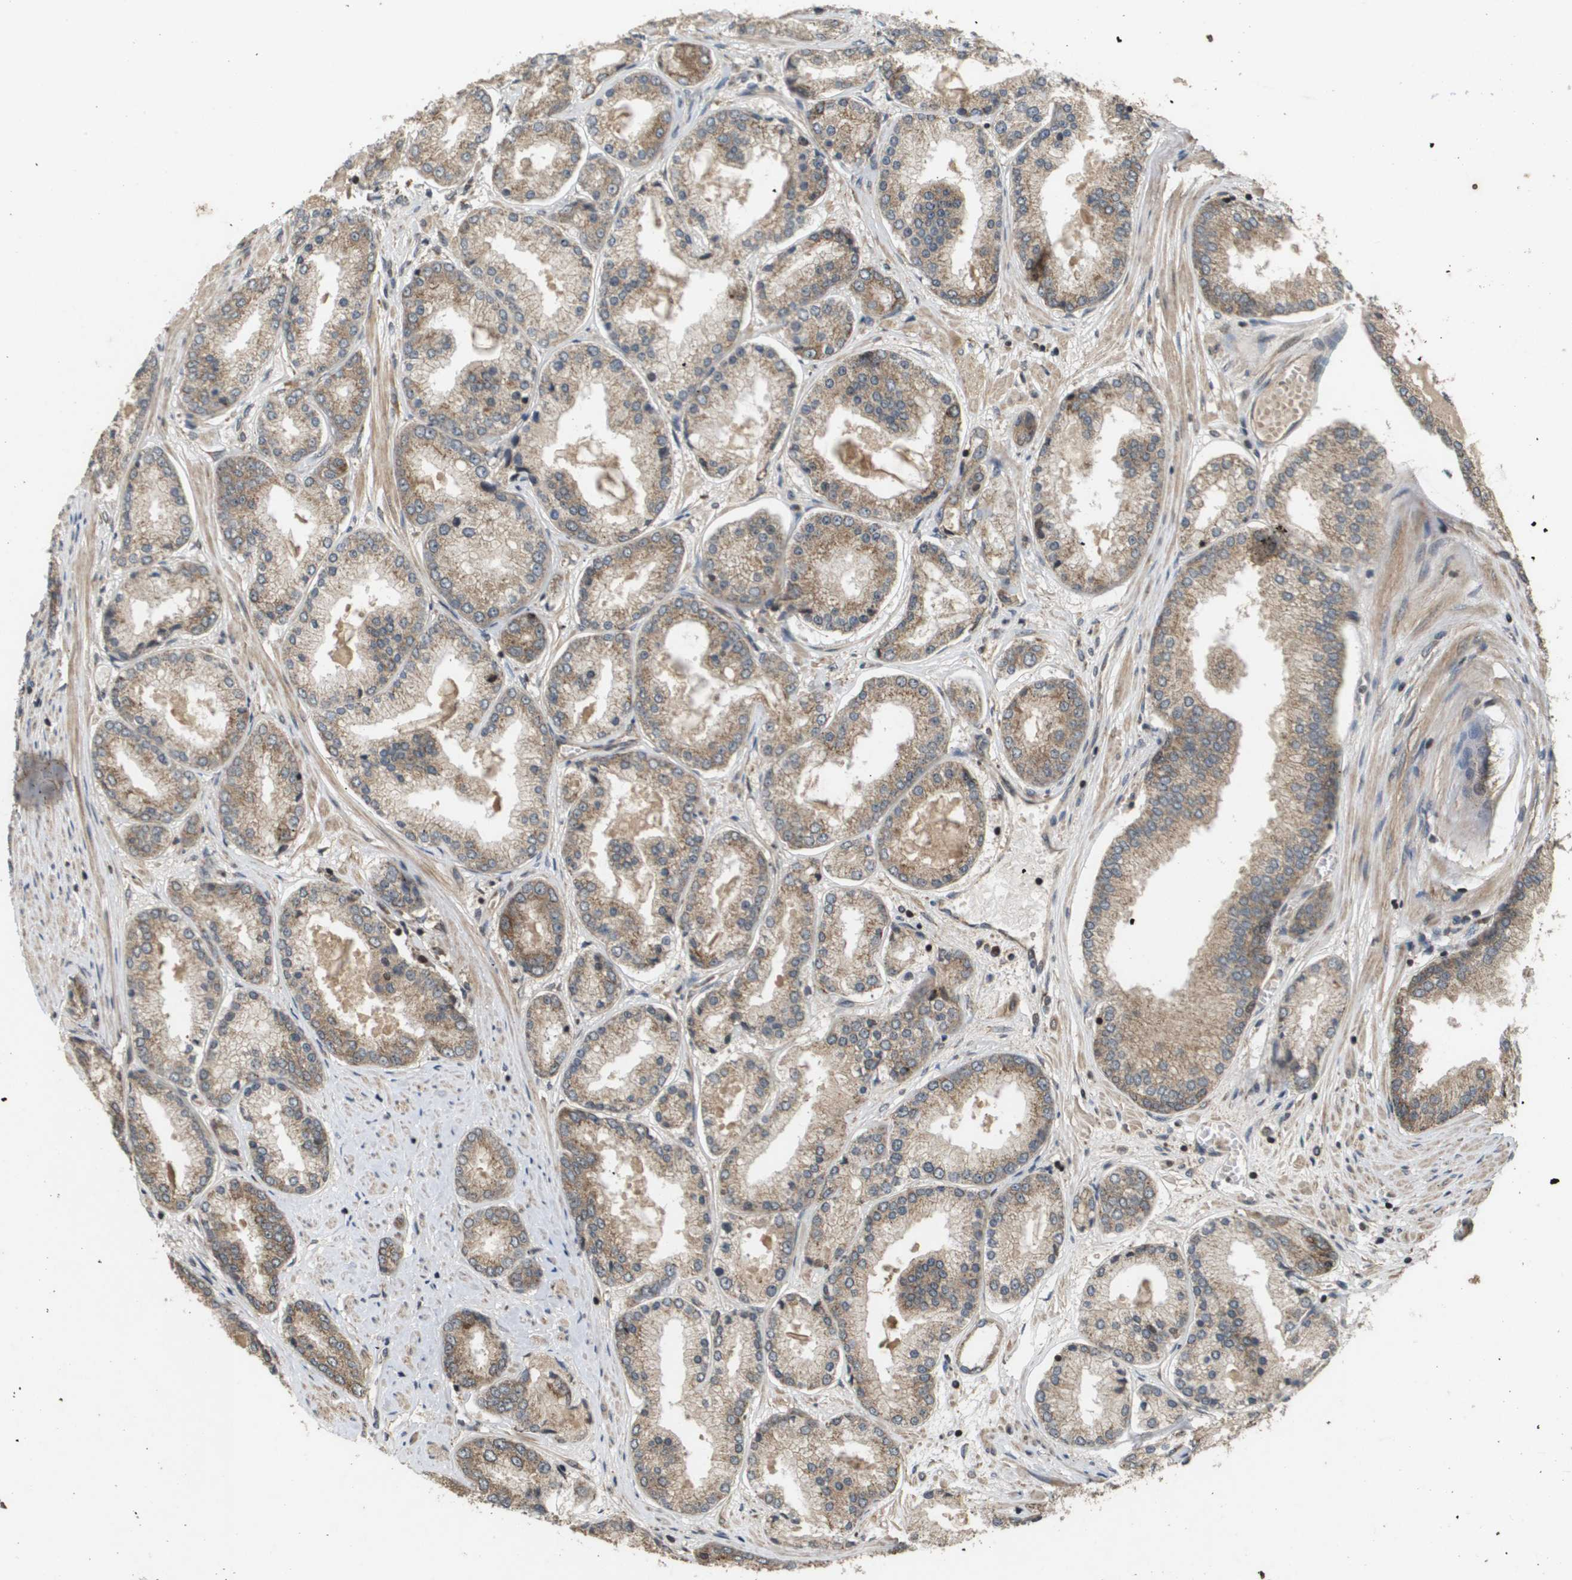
{"staining": {"intensity": "moderate", "quantity": ">75%", "location": "cytoplasmic/membranous"}, "tissue": "prostate cancer", "cell_type": "Tumor cells", "image_type": "cancer", "snomed": [{"axis": "morphology", "description": "Adenocarcinoma, High grade"}, {"axis": "topography", "description": "Prostate"}], "caption": "A brown stain labels moderate cytoplasmic/membranous positivity of a protein in human prostate adenocarcinoma (high-grade) tumor cells.", "gene": "KIF11", "patient": {"sex": "male", "age": 59}}